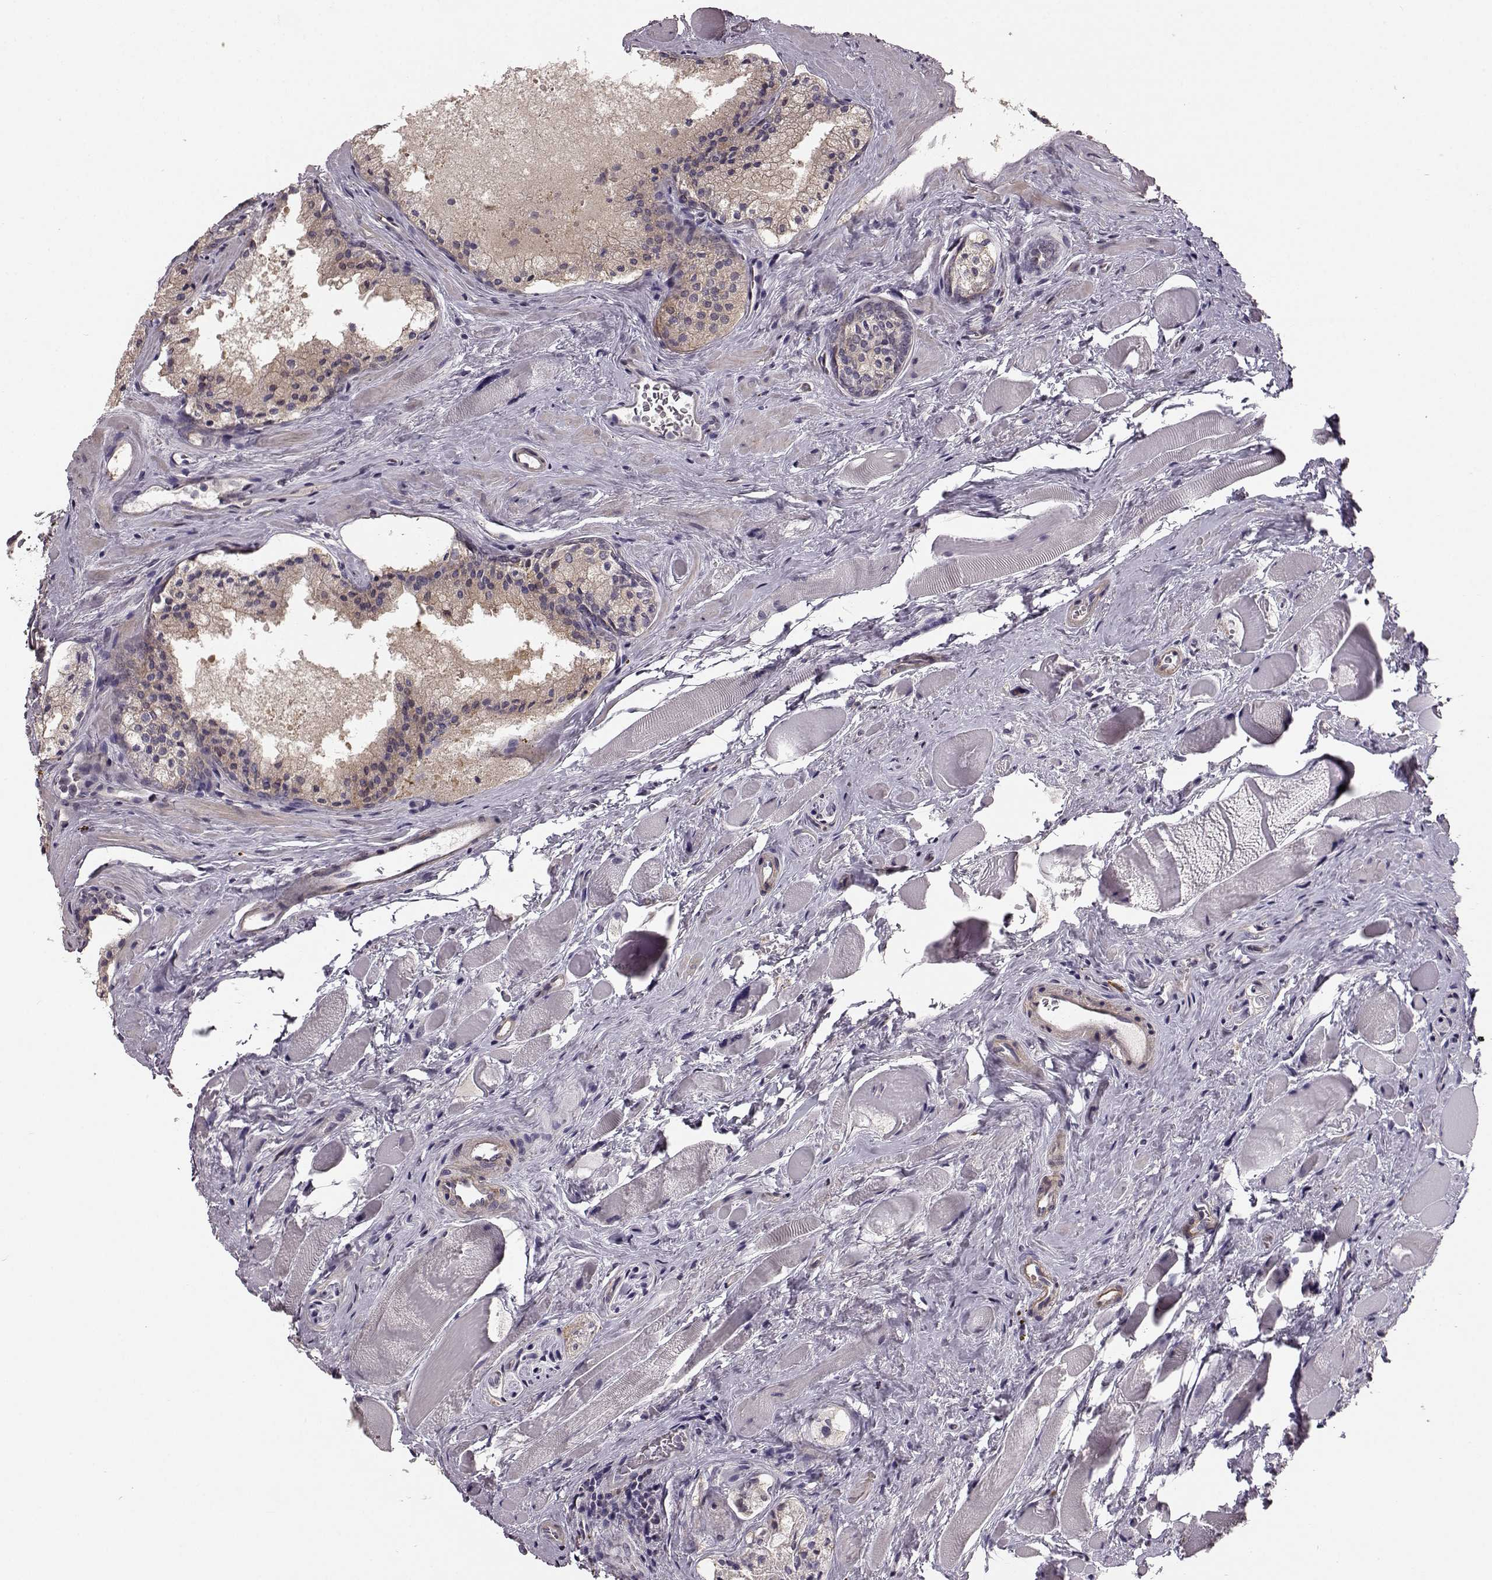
{"staining": {"intensity": "weak", "quantity": ">75%", "location": "cytoplasmic/membranous"}, "tissue": "prostate cancer", "cell_type": "Tumor cells", "image_type": "cancer", "snomed": [{"axis": "morphology", "description": "Adenocarcinoma, NOS"}, {"axis": "morphology", "description": "Adenocarcinoma, High grade"}, {"axis": "topography", "description": "Prostate"}], "caption": "This micrograph shows immunohistochemistry staining of adenocarcinoma (prostate), with low weak cytoplasmic/membranous expression in about >75% of tumor cells.", "gene": "GPR50", "patient": {"sex": "male", "age": 62}}